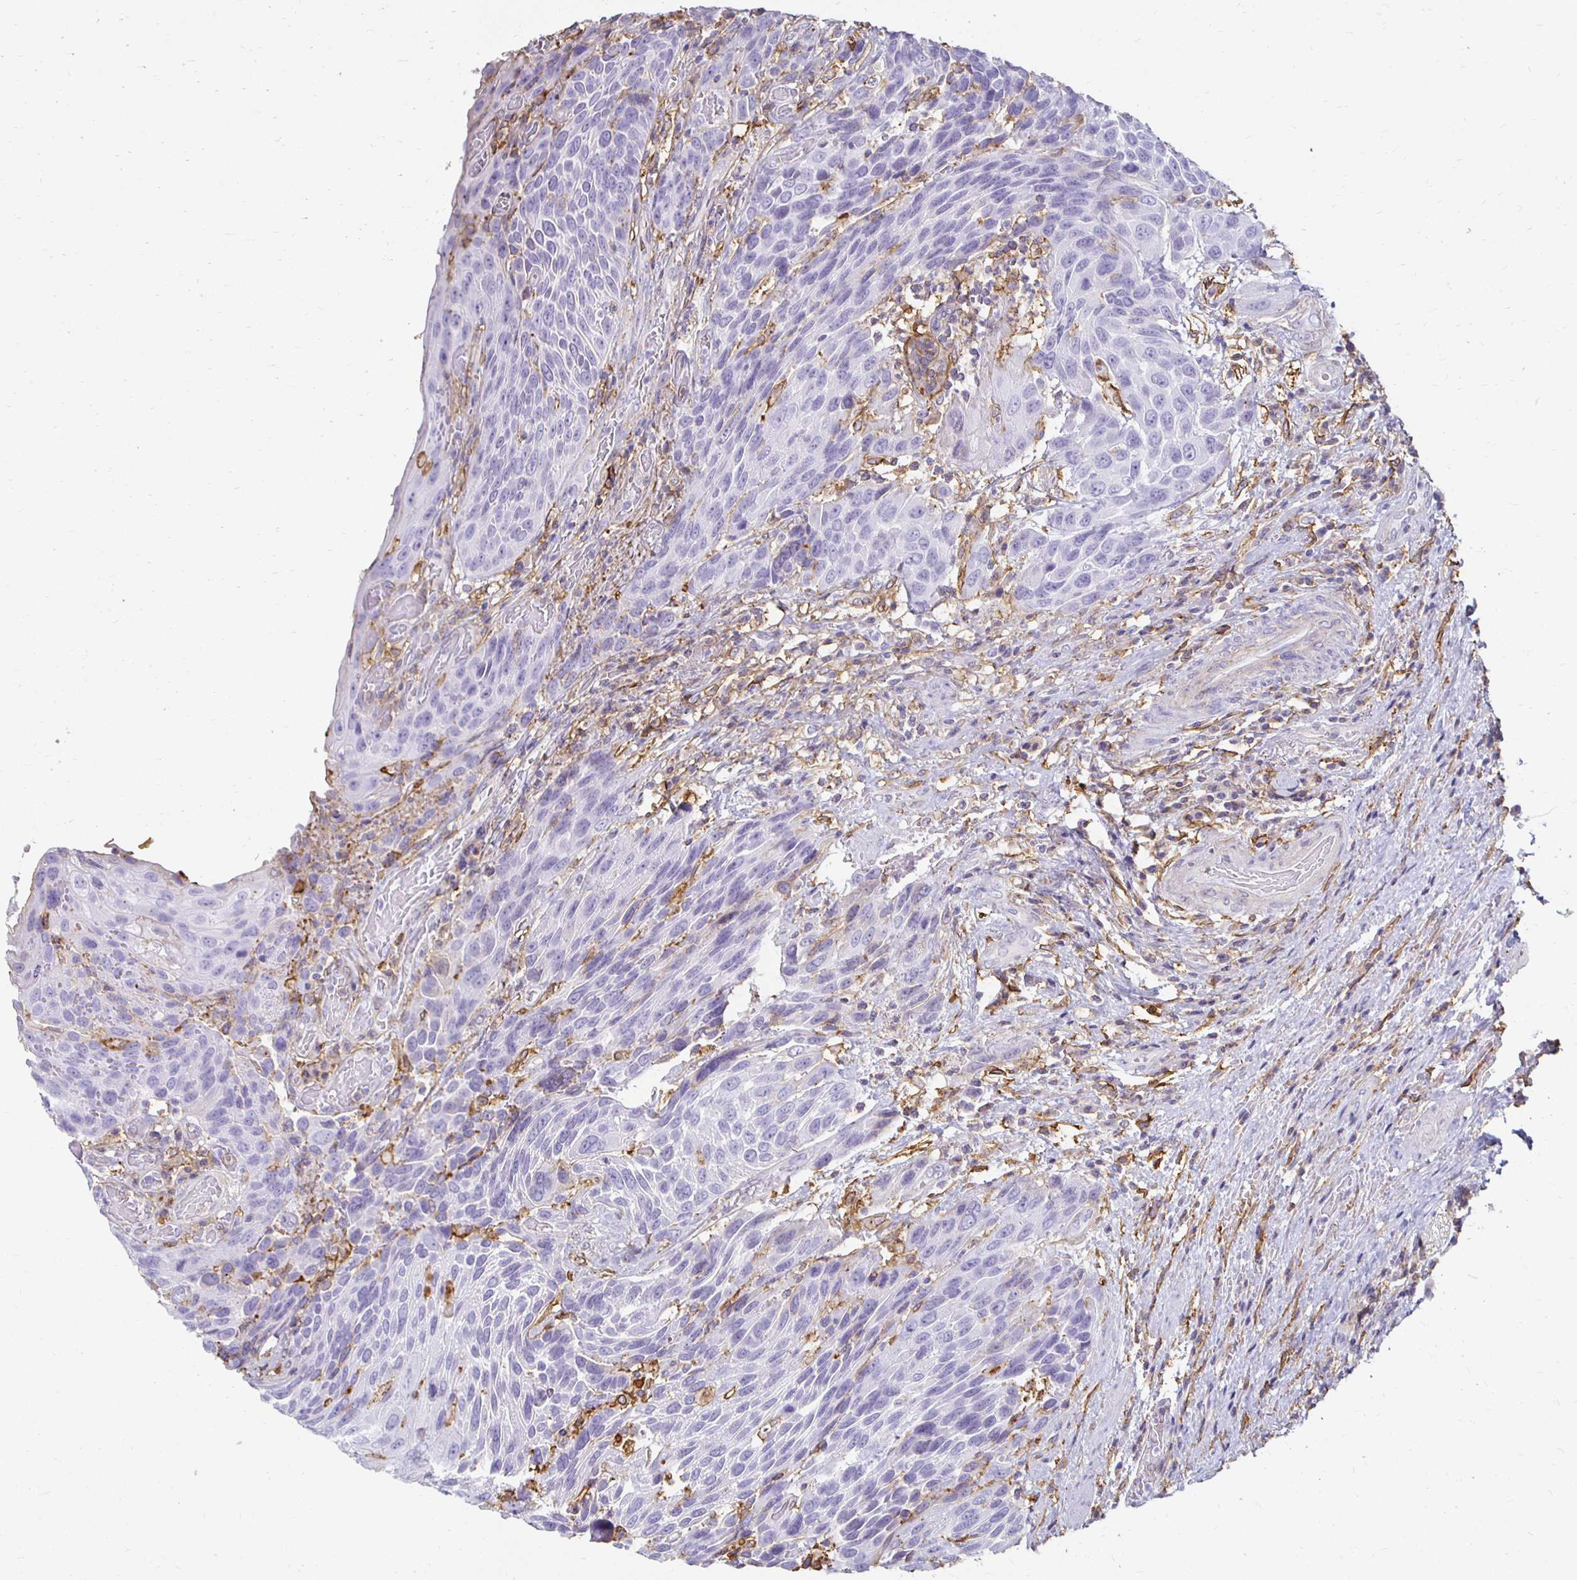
{"staining": {"intensity": "negative", "quantity": "none", "location": "none"}, "tissue": "urothelial cancer", "cell_type": "Tumor cells", "image_type": "cancer", "snomed": [{"axis": "morphology", "description": "Urothelial carcinoma, High grade"}, {"axis": "topography", "description": "Urinary bladder"}], "caption": "Immunohistochemical staining of urothelial cancer displays no significant expression in tumor cells. Brightfield microscopy of immunohistochemistry (IHC) stained with DAB (3,3'-diaminobenzidine) (brown) and hematoxylin (blue), captured at high magnification.", "gene": "TAS1R3", "patient": {"sex": "female", "age": 70}}